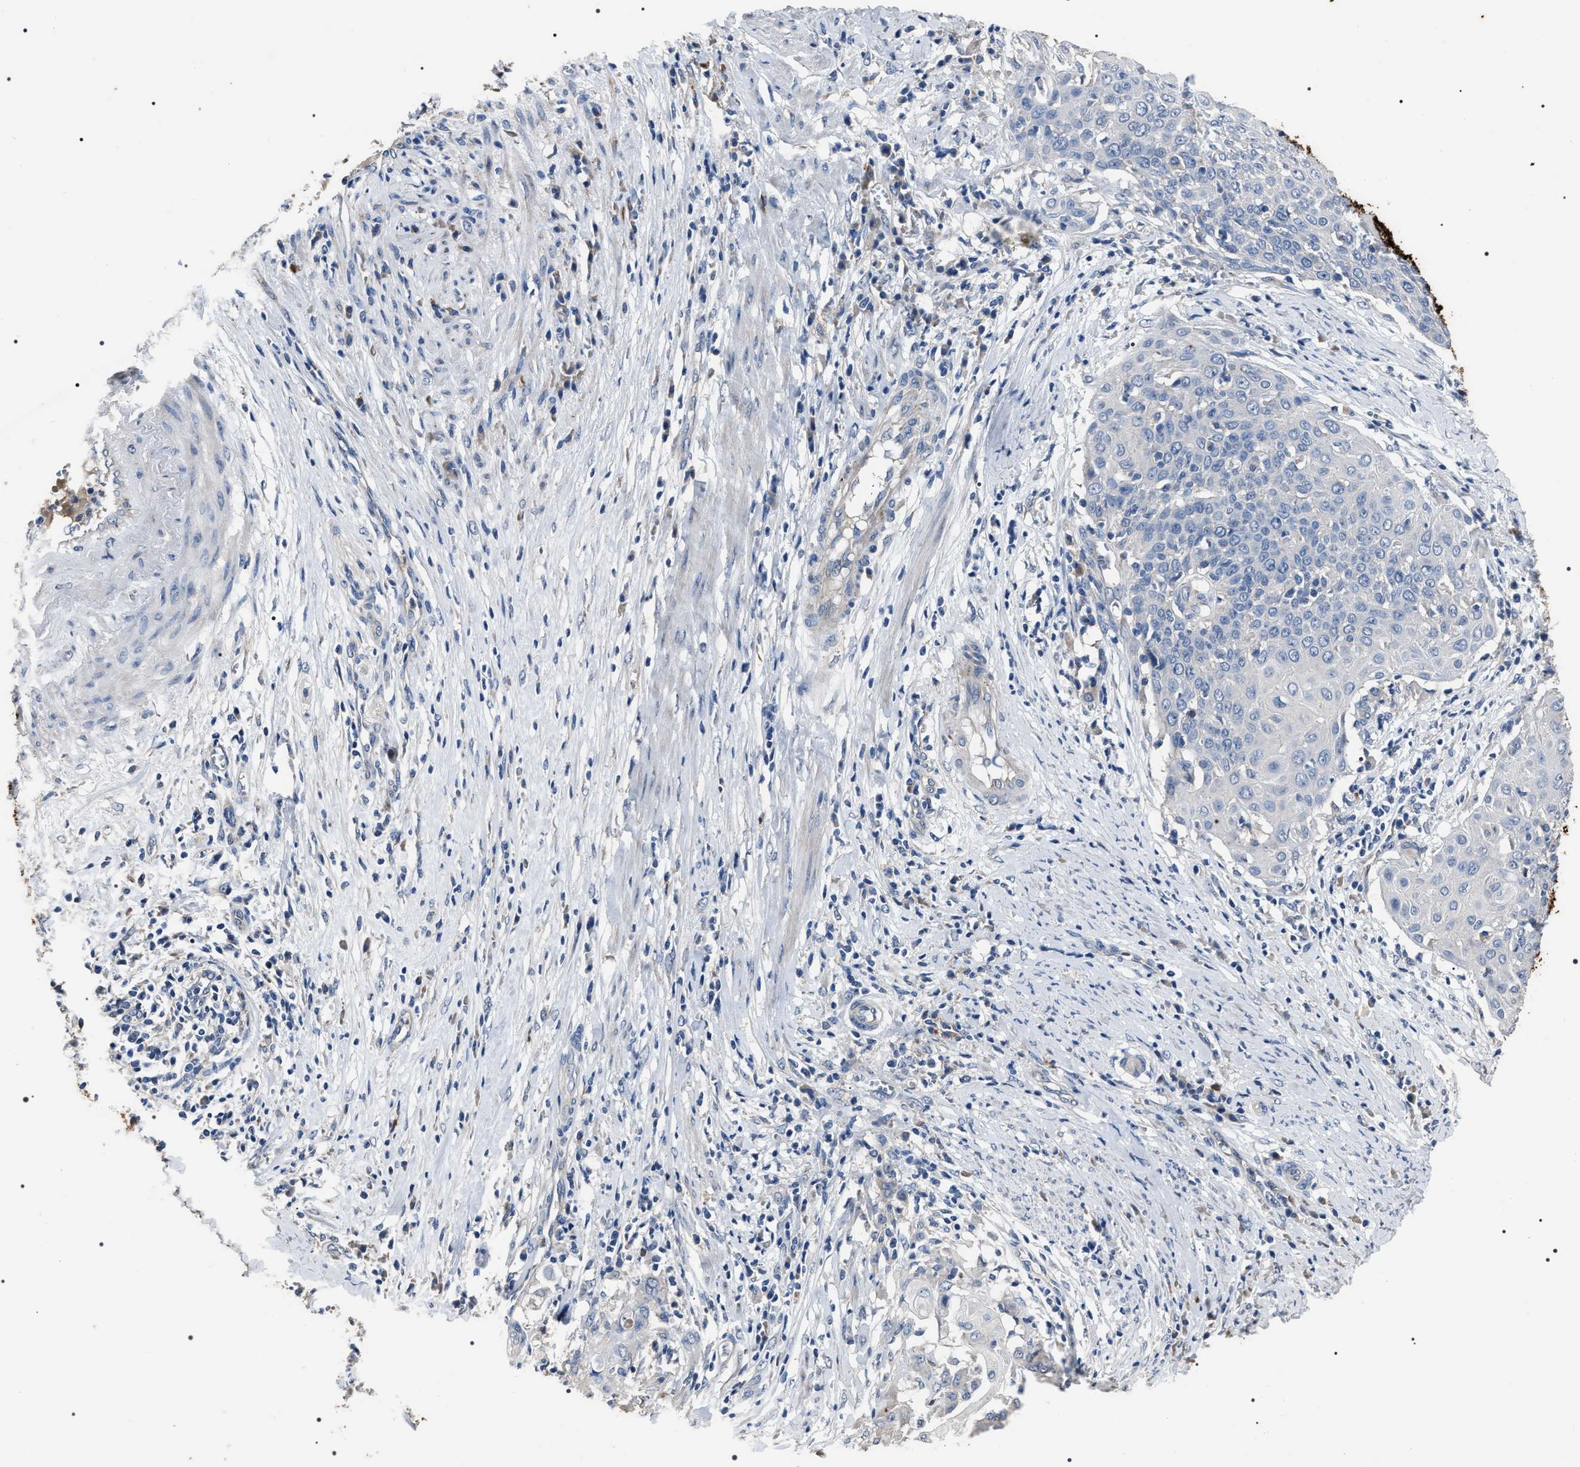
{"staining": {"intensity": "negative", "quantity": "none", "location": "none"}, "tissue": "cervical cancer", "cell_type": "Tumor cells", "image_type": "cancer", "snomed": [{"axis": "morphology", "description": "Squamous cell carcinoma, NOS"}, {"axis": "topography", "description": "Cervix"}], "caption": "Immunohistochemistry micrograph of neoplastic tissue: human cervical cancer (squamous cell carcinoma) stained with DAB displays no significant protein staining in tumor cells. The staining is performed using DAB brown chromogen with nuclei counter-stained in using hematoxylin.", "gene": "TRIM54", "patient": {"sex": "female", "age": 39}}